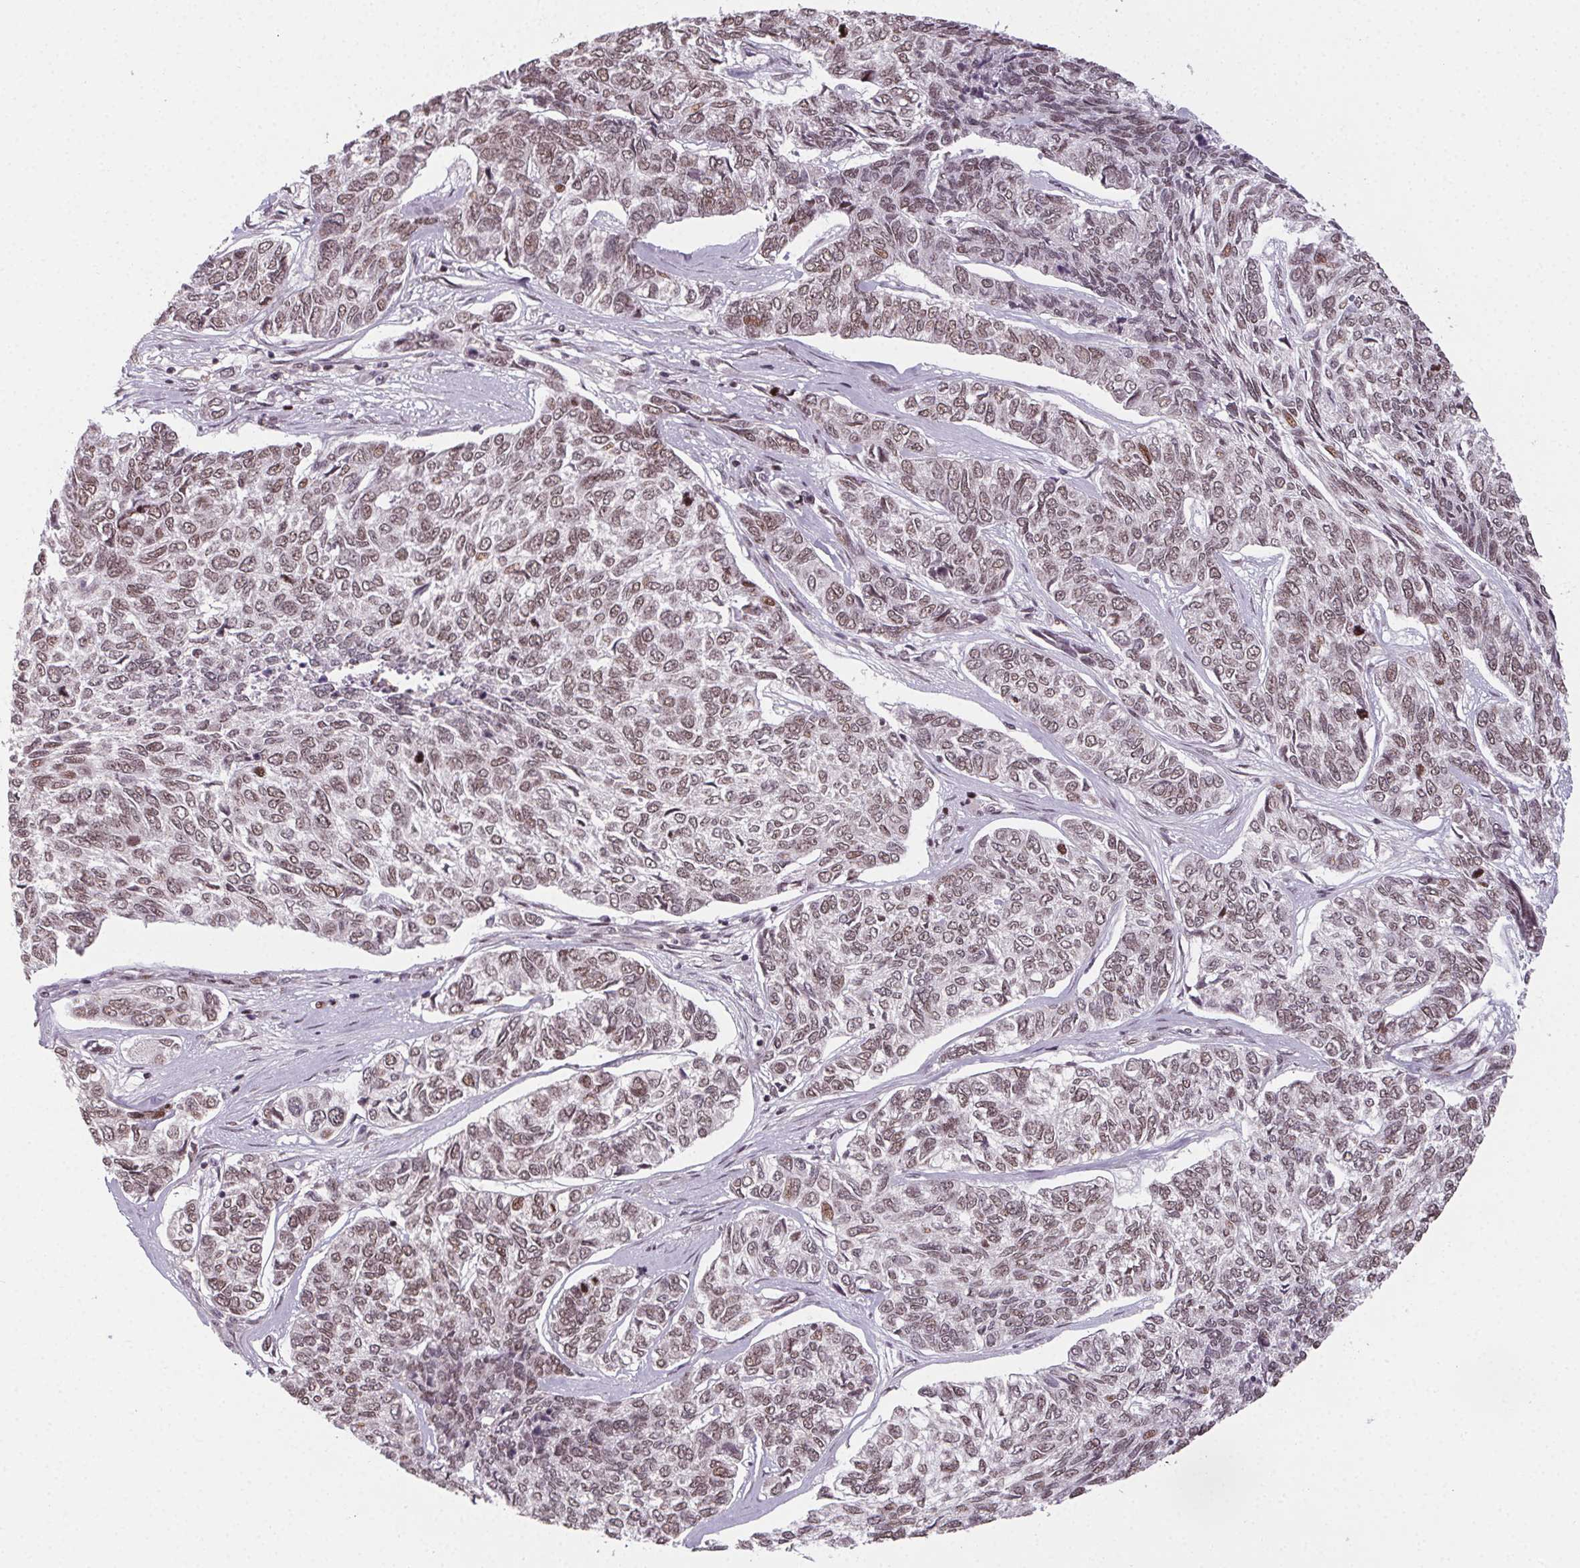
{"staining": {"intensity": "moderate", "quantity": ">75%", "location": "nuclear"}, "tissue": "skin cancer", "cell_type": "Tumor cells", "image_type": "cancer", "snomed": [{"axis": "morphology", "description": "Basal cell carcinoma"}, {"axis": "topography", "description": "Skin"}], "caption": "Basal cell carcinoma (skin) stained with a protein marker demonstrates moderate staining in tumor cells.", "gene": "KMT2A", "patient": {"sex": "female", "age": 65}}